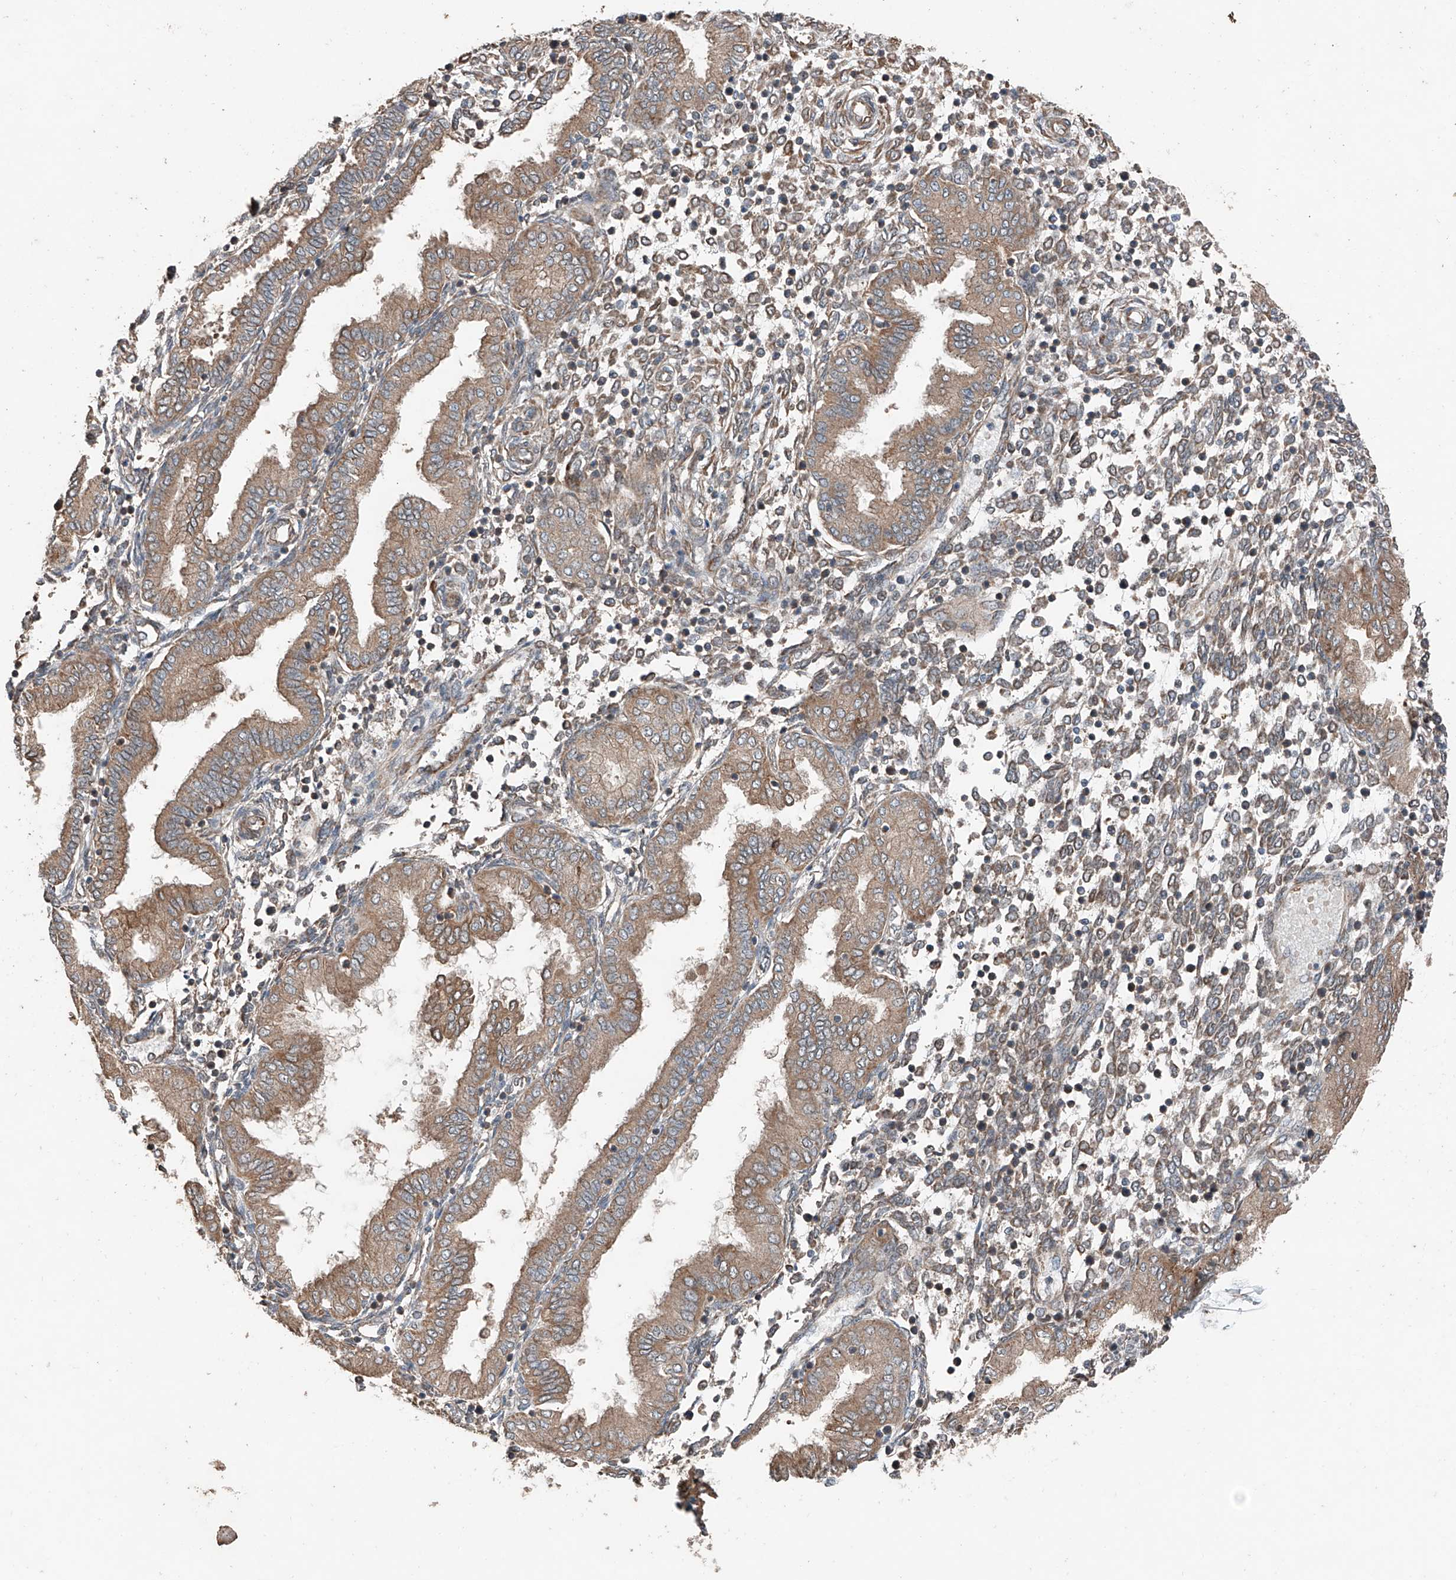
{"staining": {"intensity": "weak", "quantity": "25%-75%", "location": "cytoplasmic/membranous"}, "tissue": "endometrium", "cell_type": "Cells in endometrial stroma", "image_type": "normal", "snomed": [{"axis": "morphology", "description": "Normal tissue, NOS"}, {"axis": "topography", "description": "Endometrium"}], "caption": "Immunohistochemical staining of normal endometrium displays 25%-75% levels of weak cytoplasmic/membranous protein staining in approximately 25%-75% of cells in endometrial stroma.", "gene": "AP4B1", "patient": {"sex": "female", "age": 53}}